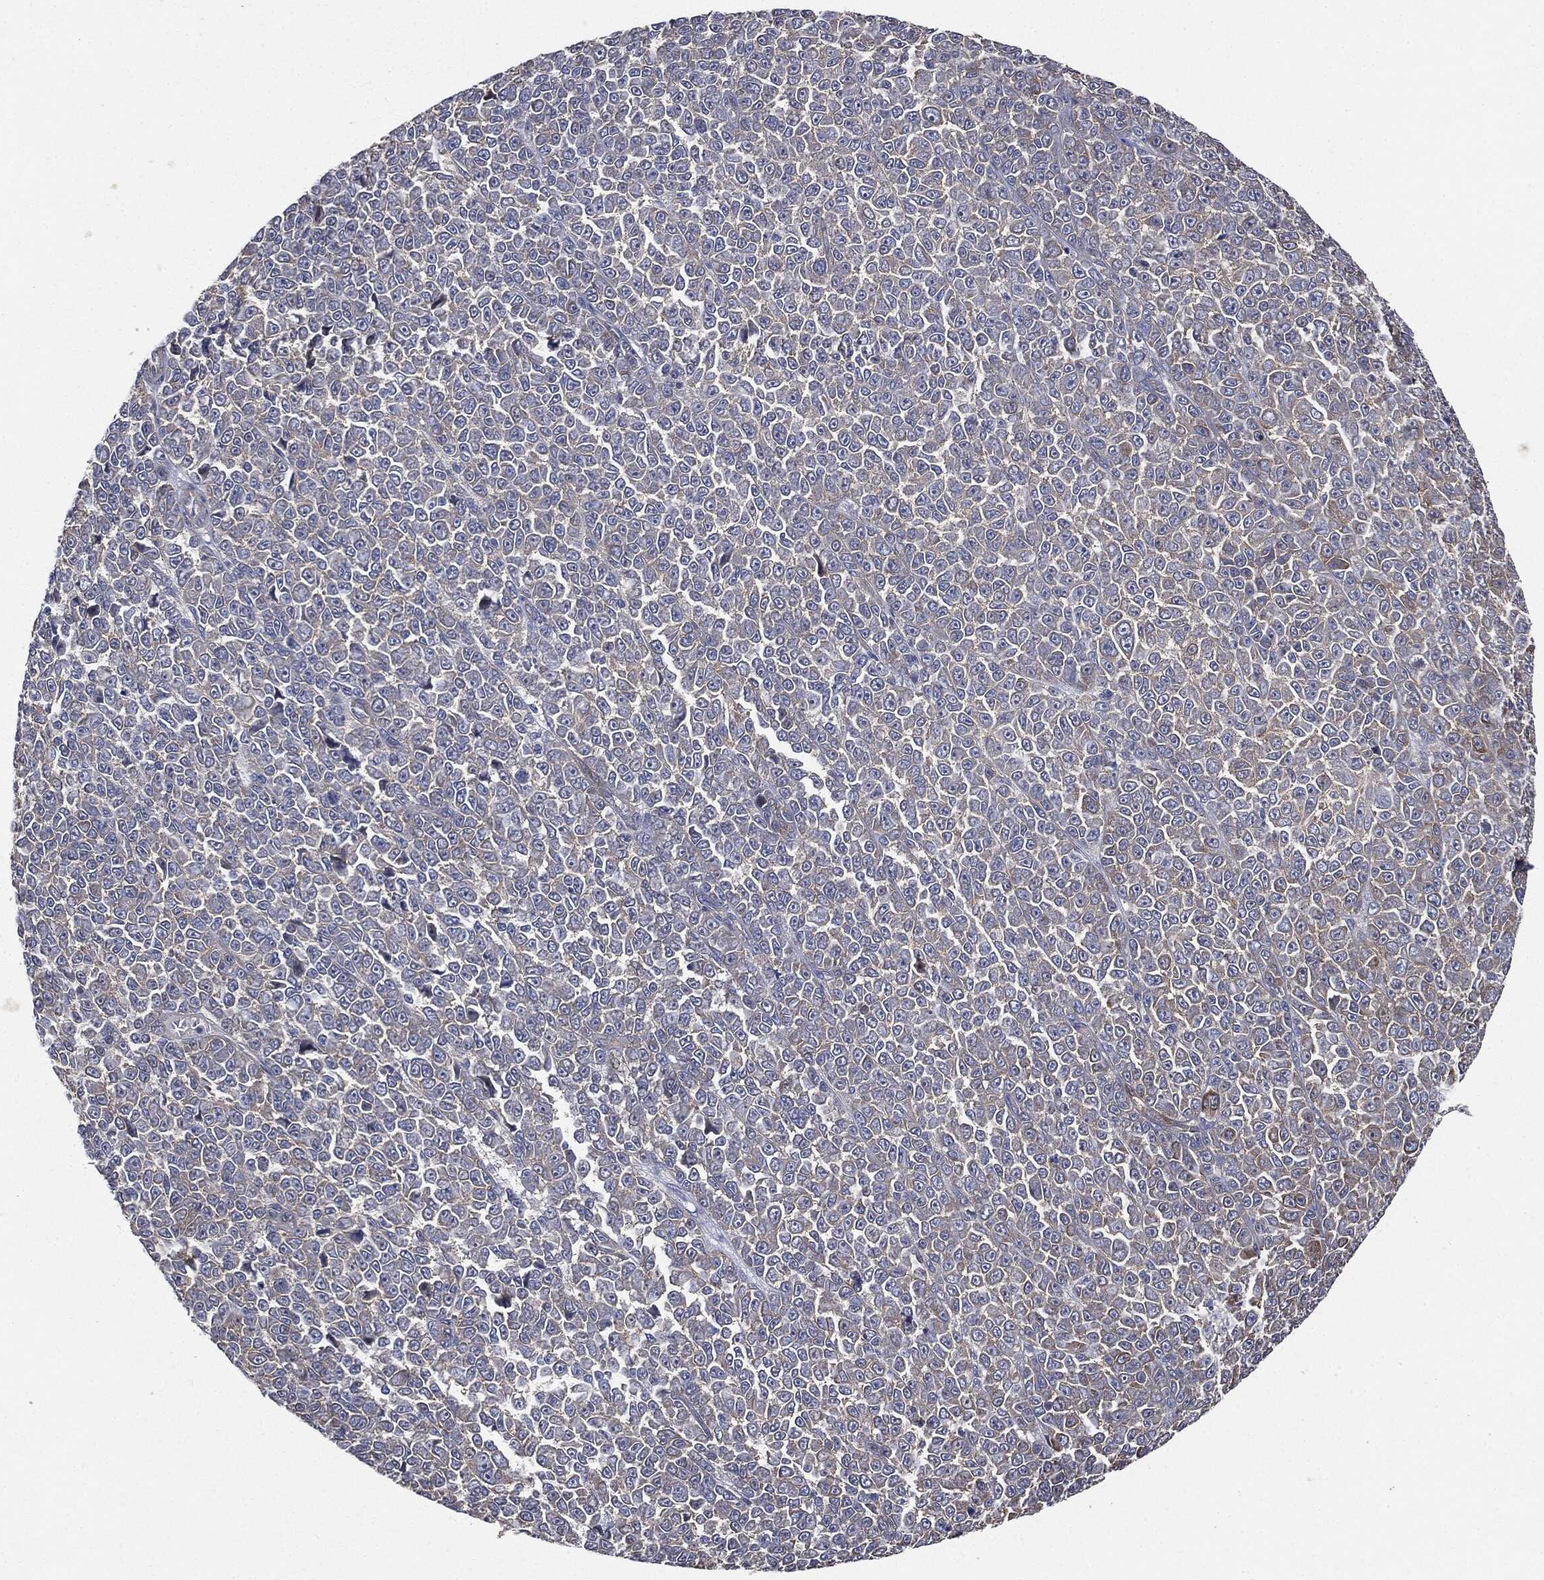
{"staining": {"intensity": "moderate", "quantity": "<25%", "location": "cytoplasmic/membranous"}, "tissue": "melanoma", "cell_type": "Tumor cells", "image_type": "cancer", "snomed": [{"axis": "morphology", "description": "Malignant melanoma, NOS"}, {"axis": "topography", "description": "Skin"}], "caption": "Tumor cells display low levels of moderate cytoplasmic/membranous staining in approximately <25% of cells in malignant melanoma.", "gene": "EPS15L1", "patient": {"sex": "female", "age": 95}}